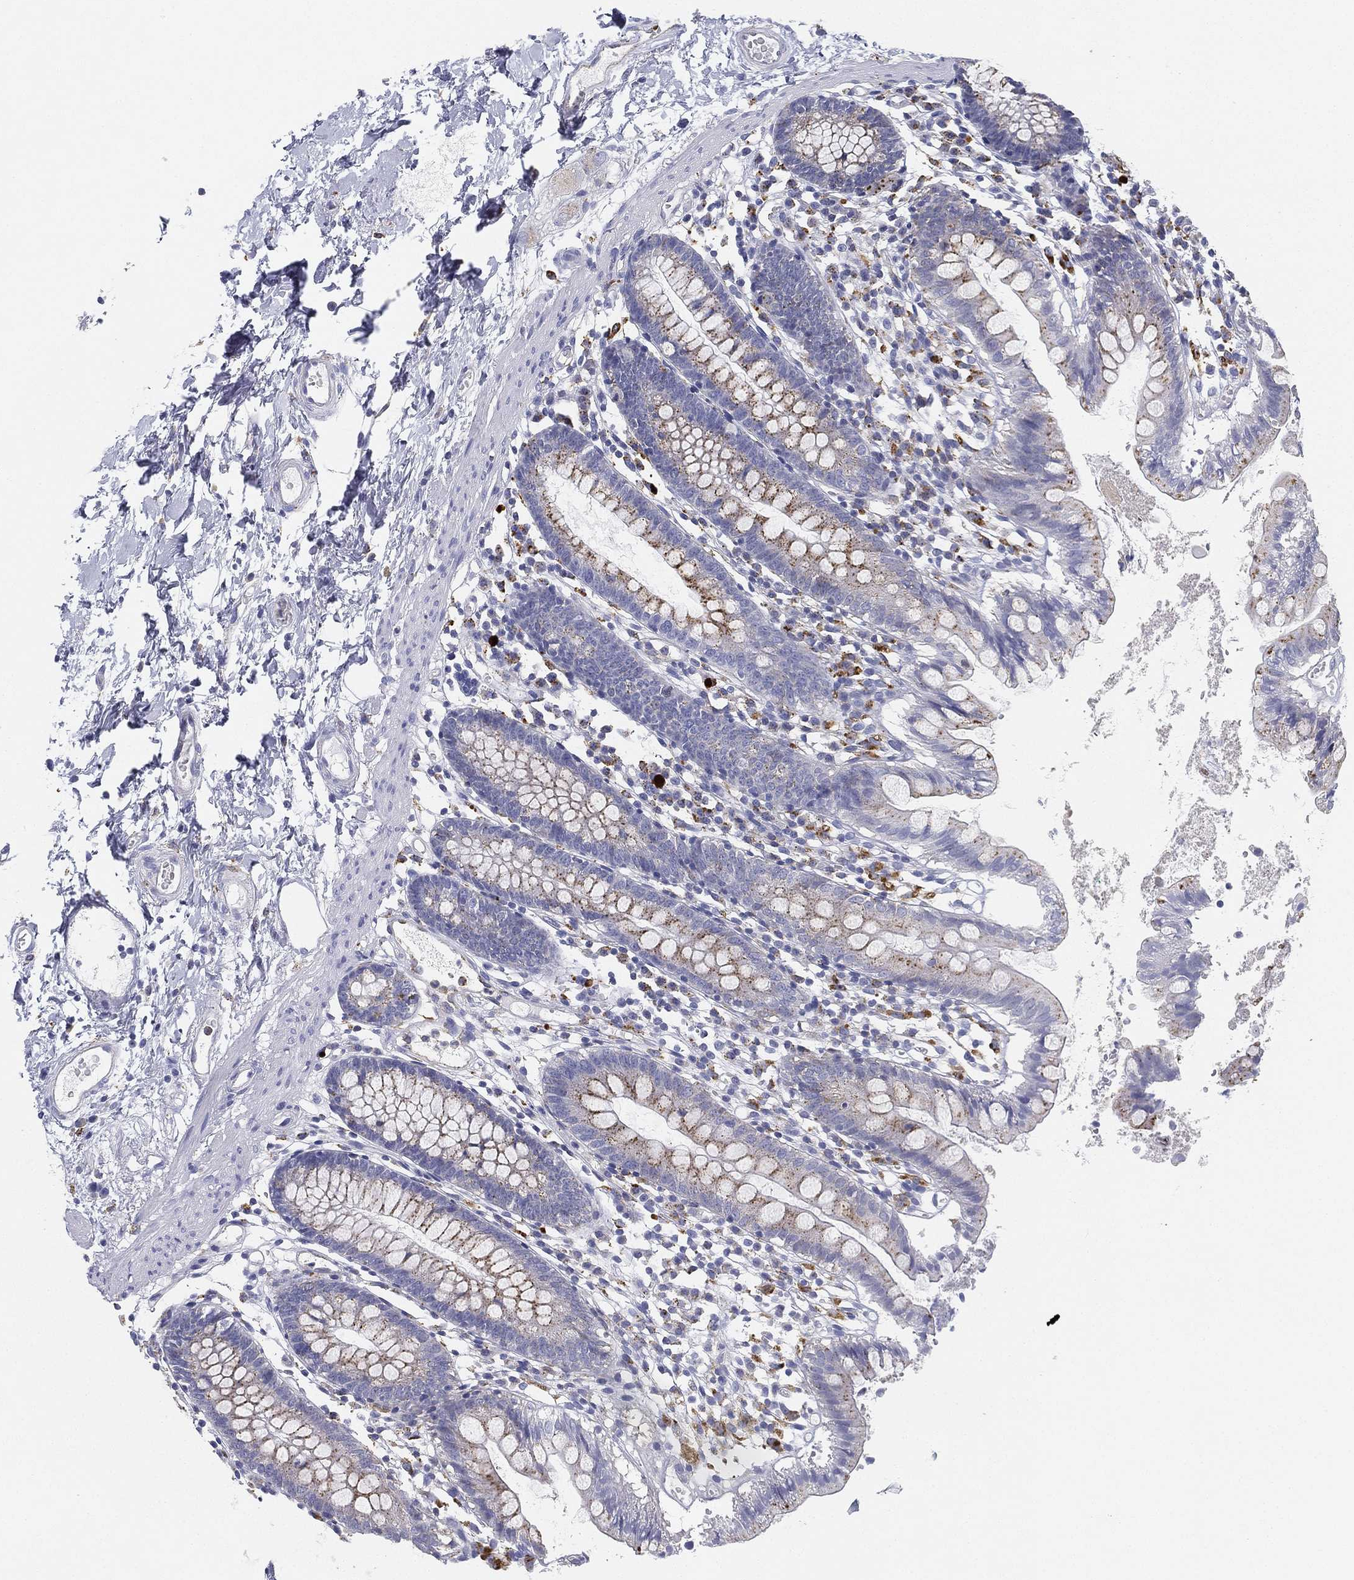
{"staining": {"intensity": "moderate", "quantity": "<25%", "location": "cytoplasmic/membranous"}, "tissue": "small intestine", "cell_type": "Glandular cells", "image_type": "normal", "snomed": [{"axis": "morphology", "description": "Normal tissue, NOS"}, {"axis": "topography", "description": "Small intestine"}], "caption": "Immunohistochemical staining of benign small intestine shows <25% levels of moderate cytoplasmic/membranous protein staining in approximately <25% of glandular cells.", "gene": "NPC2", "patient": {"sex": "female", "age": 90}}